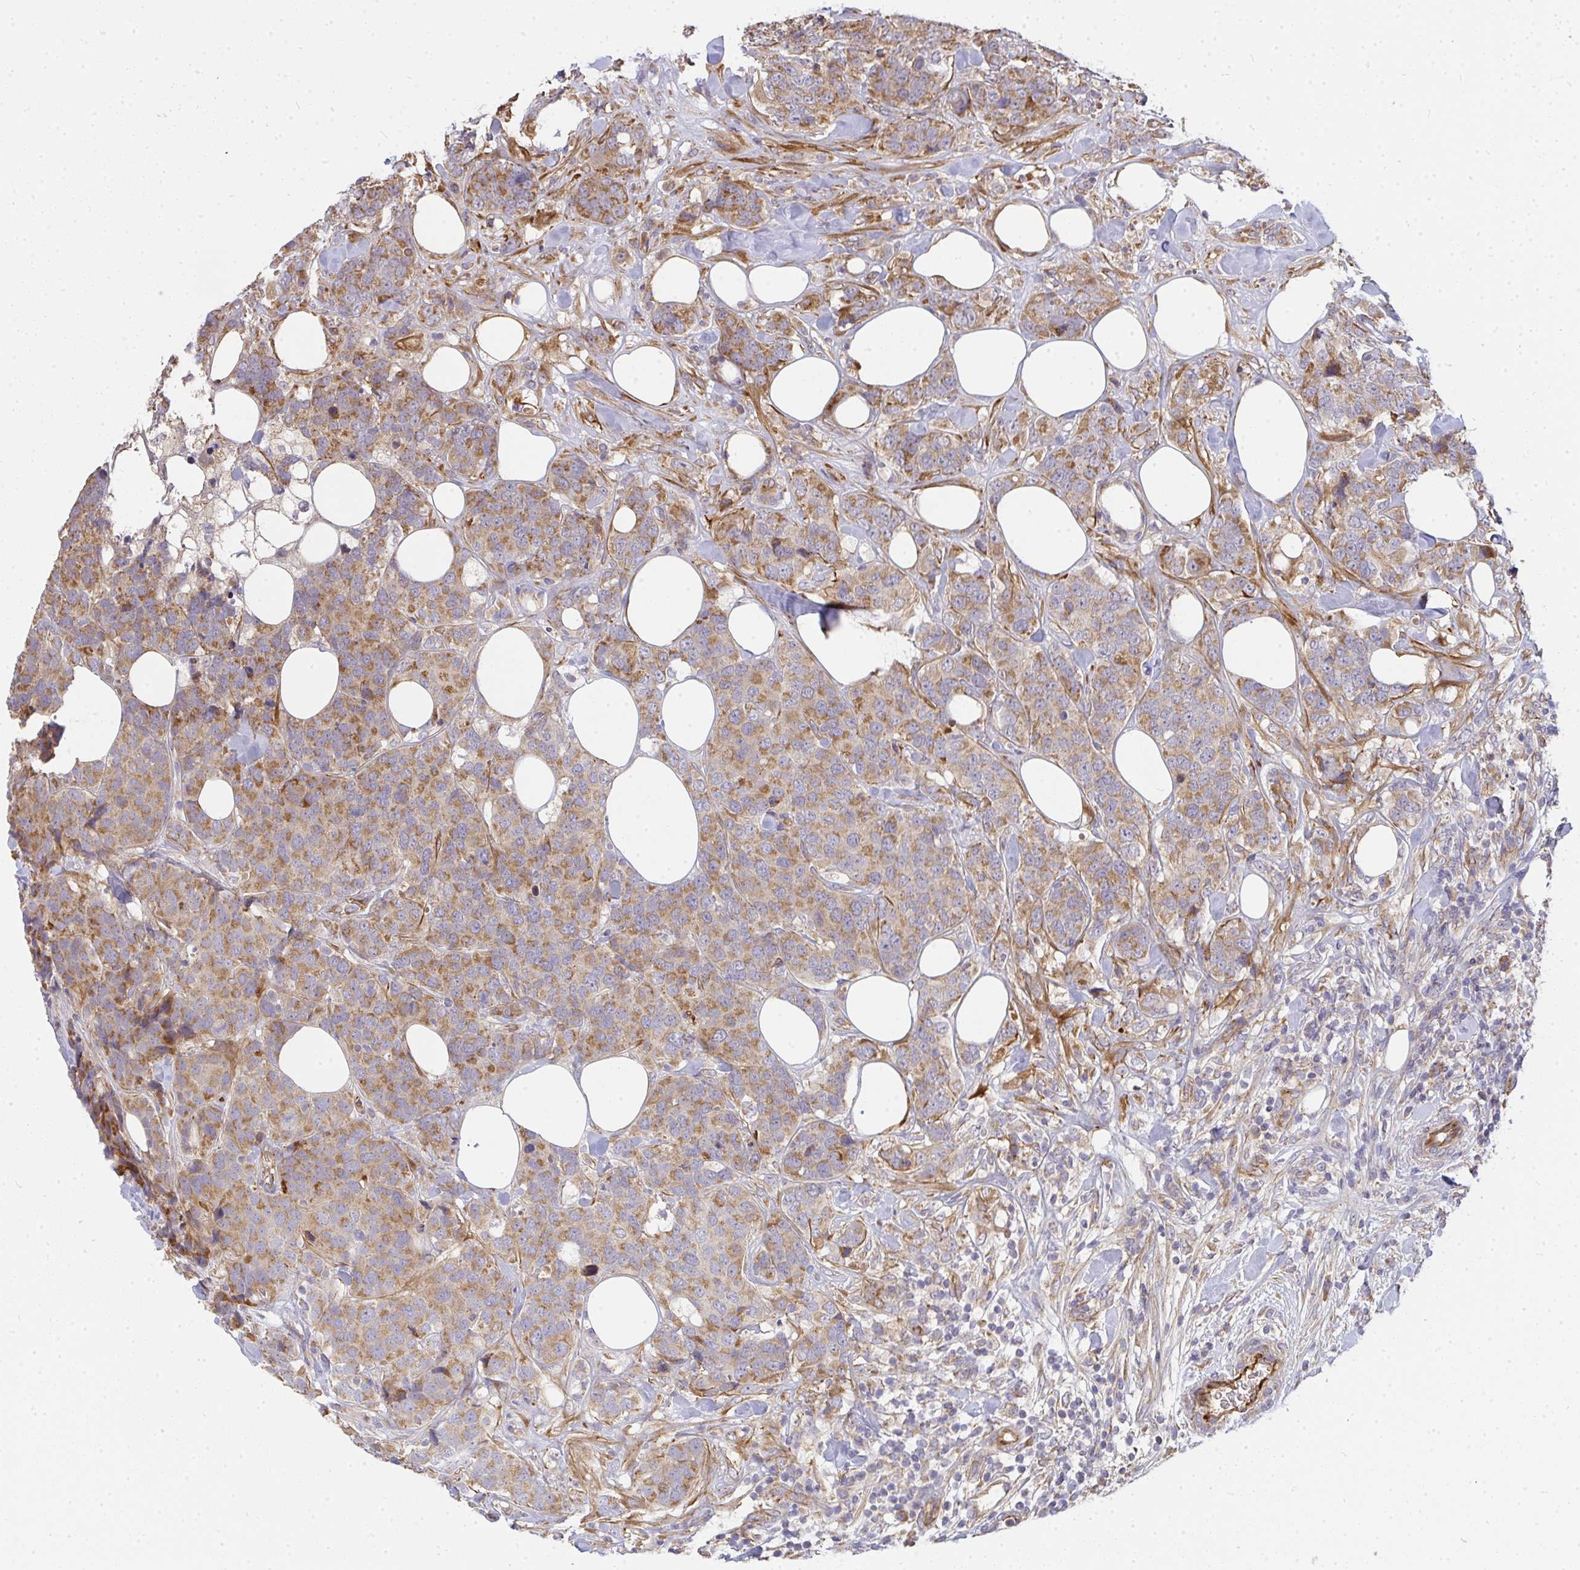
{"staining": {"intensity": "moderate", "quantity": ">75%", "location": "cytoplasmic/membranous"}, "tissue": "breast cancer", "cell_type": "Tumor cells", "image_type": "cancer", "snomed": [{"axis": "morphology", "description": "Lobular carcinoma"}, {"axis": "topography", "description": "Breast"}], "caption": "Protein expression analysis of breast cancer shows moderate cytoplasmic/membranous staining in about >75% of tumor cells.", "gene": "B4GALT6", "patient": {"sex": "female", "age": 59}}